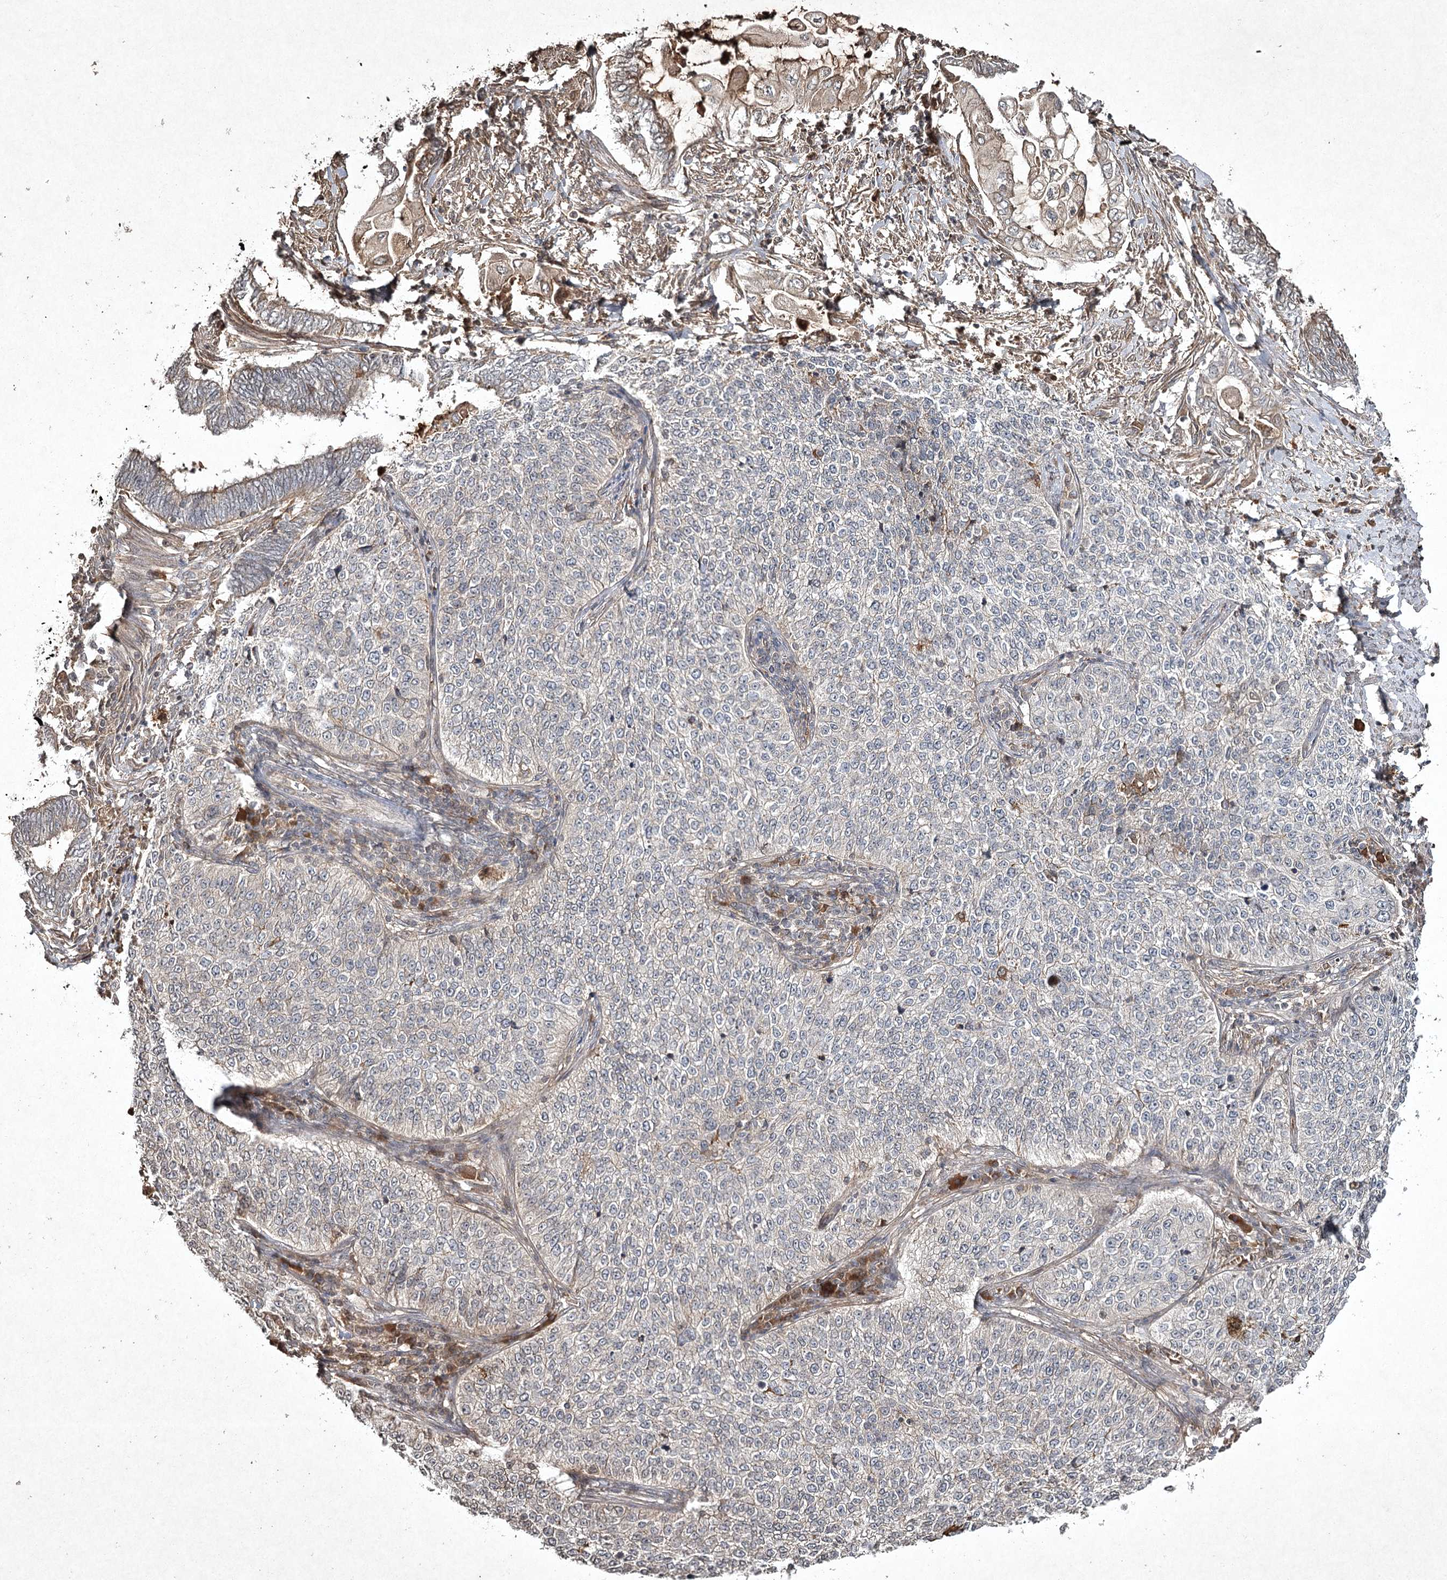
{"staining": {"intensity": "negative", "quantity": "none", "location": "none"}, "tissue": "cervical cancer", "cell_type": "Tumor cells", "image_type": "cancer", "snomed": [{"axis": "morphology", "description": "Squamous cell carcinoma, NOS"}, {"axis": "topography", "description": "Cervix"}], "caption": "This is a image of immunohistochemistry (IHC) staining of squamous cell carcinoma (cervical), which shows no expression in tumor cells.", "gene": "CYP2B6", "patient": {"sex": "female", "age": 35}}